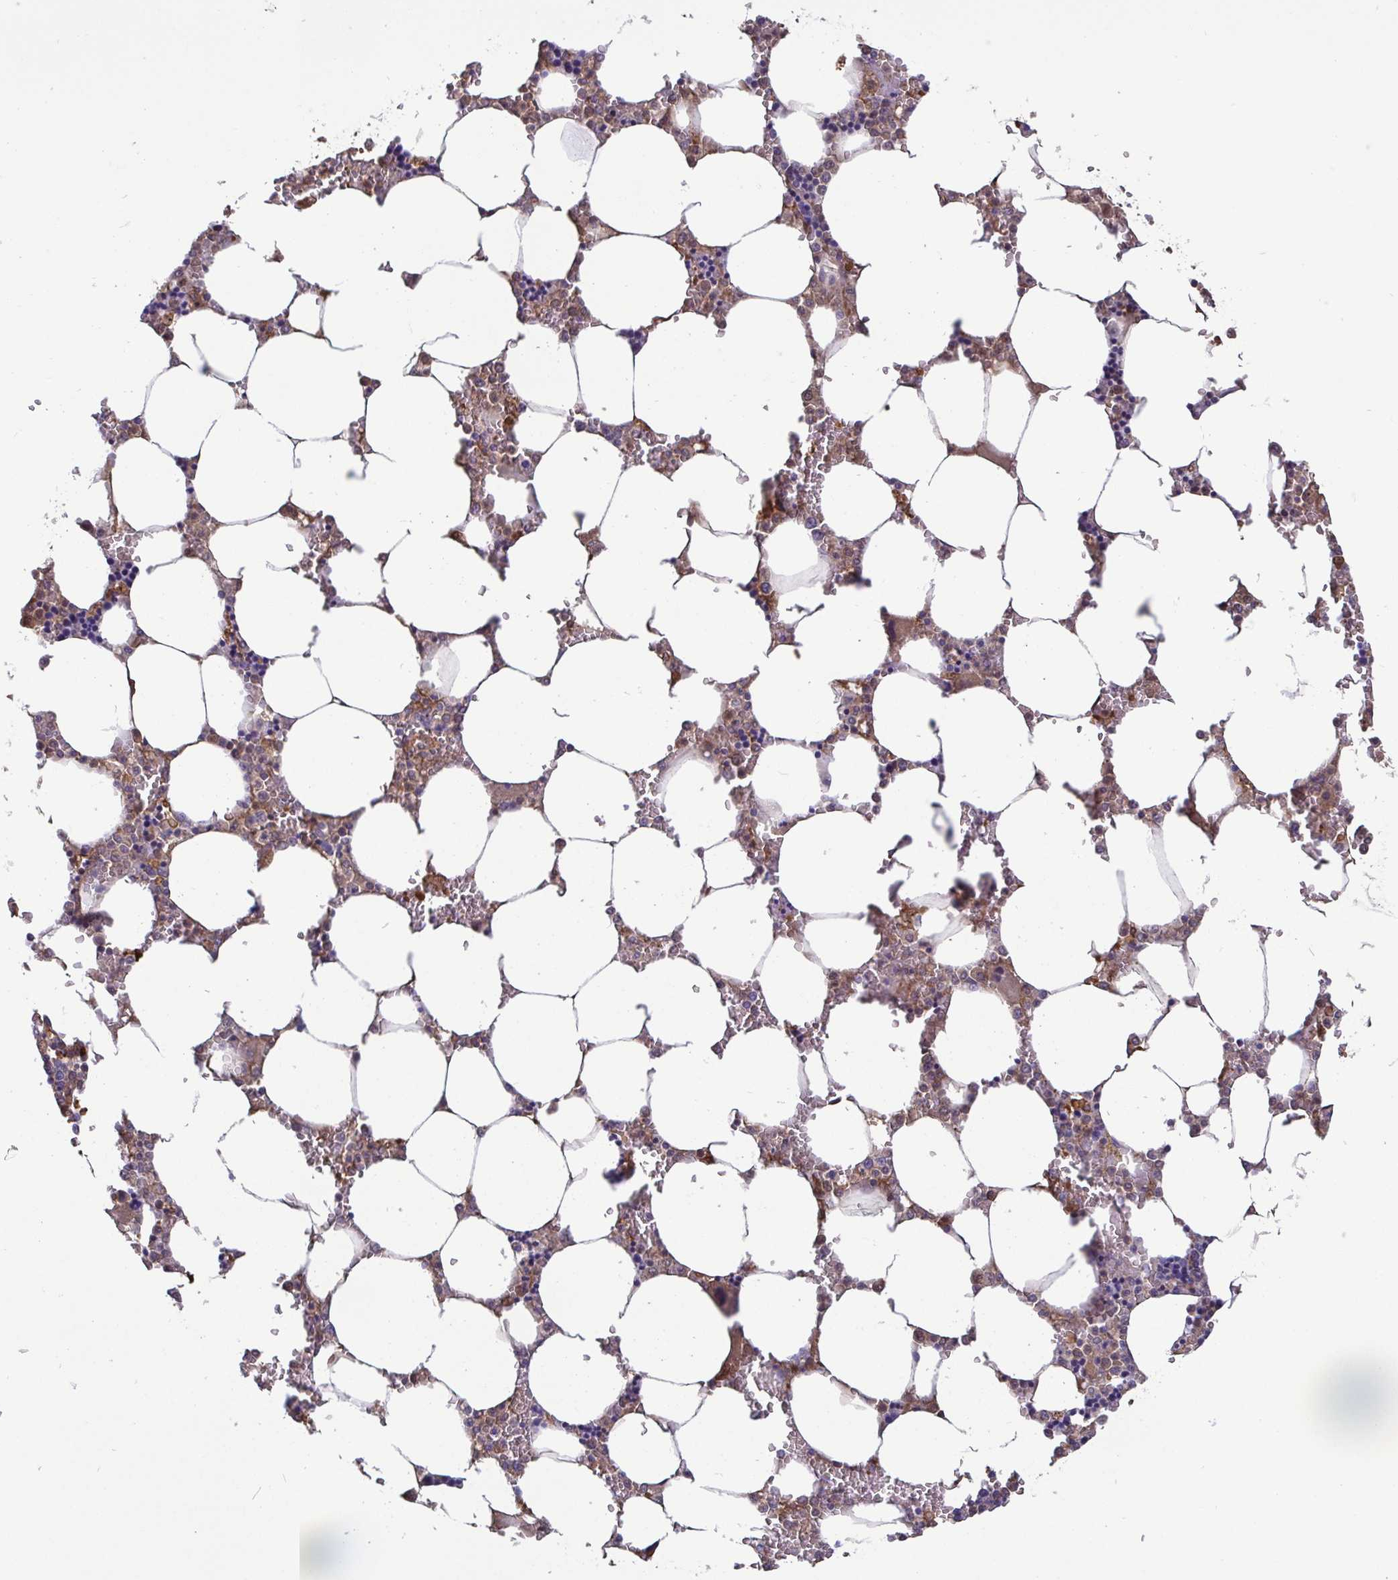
{"staining": {"intensity": "weak", "quantity": "25%-75%", "location": "cytoplasmic/membranous"}, "tissue": "bone marrow", "cell_type": "Hematopoietic cells", "image_type": "normal", "snomed": [{"axis": "morphology", "description": "Normal tissue, NOS"}, {"axis": "topography", "description": "Bone marrow"}], "caption": "Protein staining of benign bone marrow reveals weak cytoplasmic/membranous staining in approximately 25%-75% of hematopoietic cells.", "gene": "IDH1", "patient": {"sex": "male", "age": 64}}